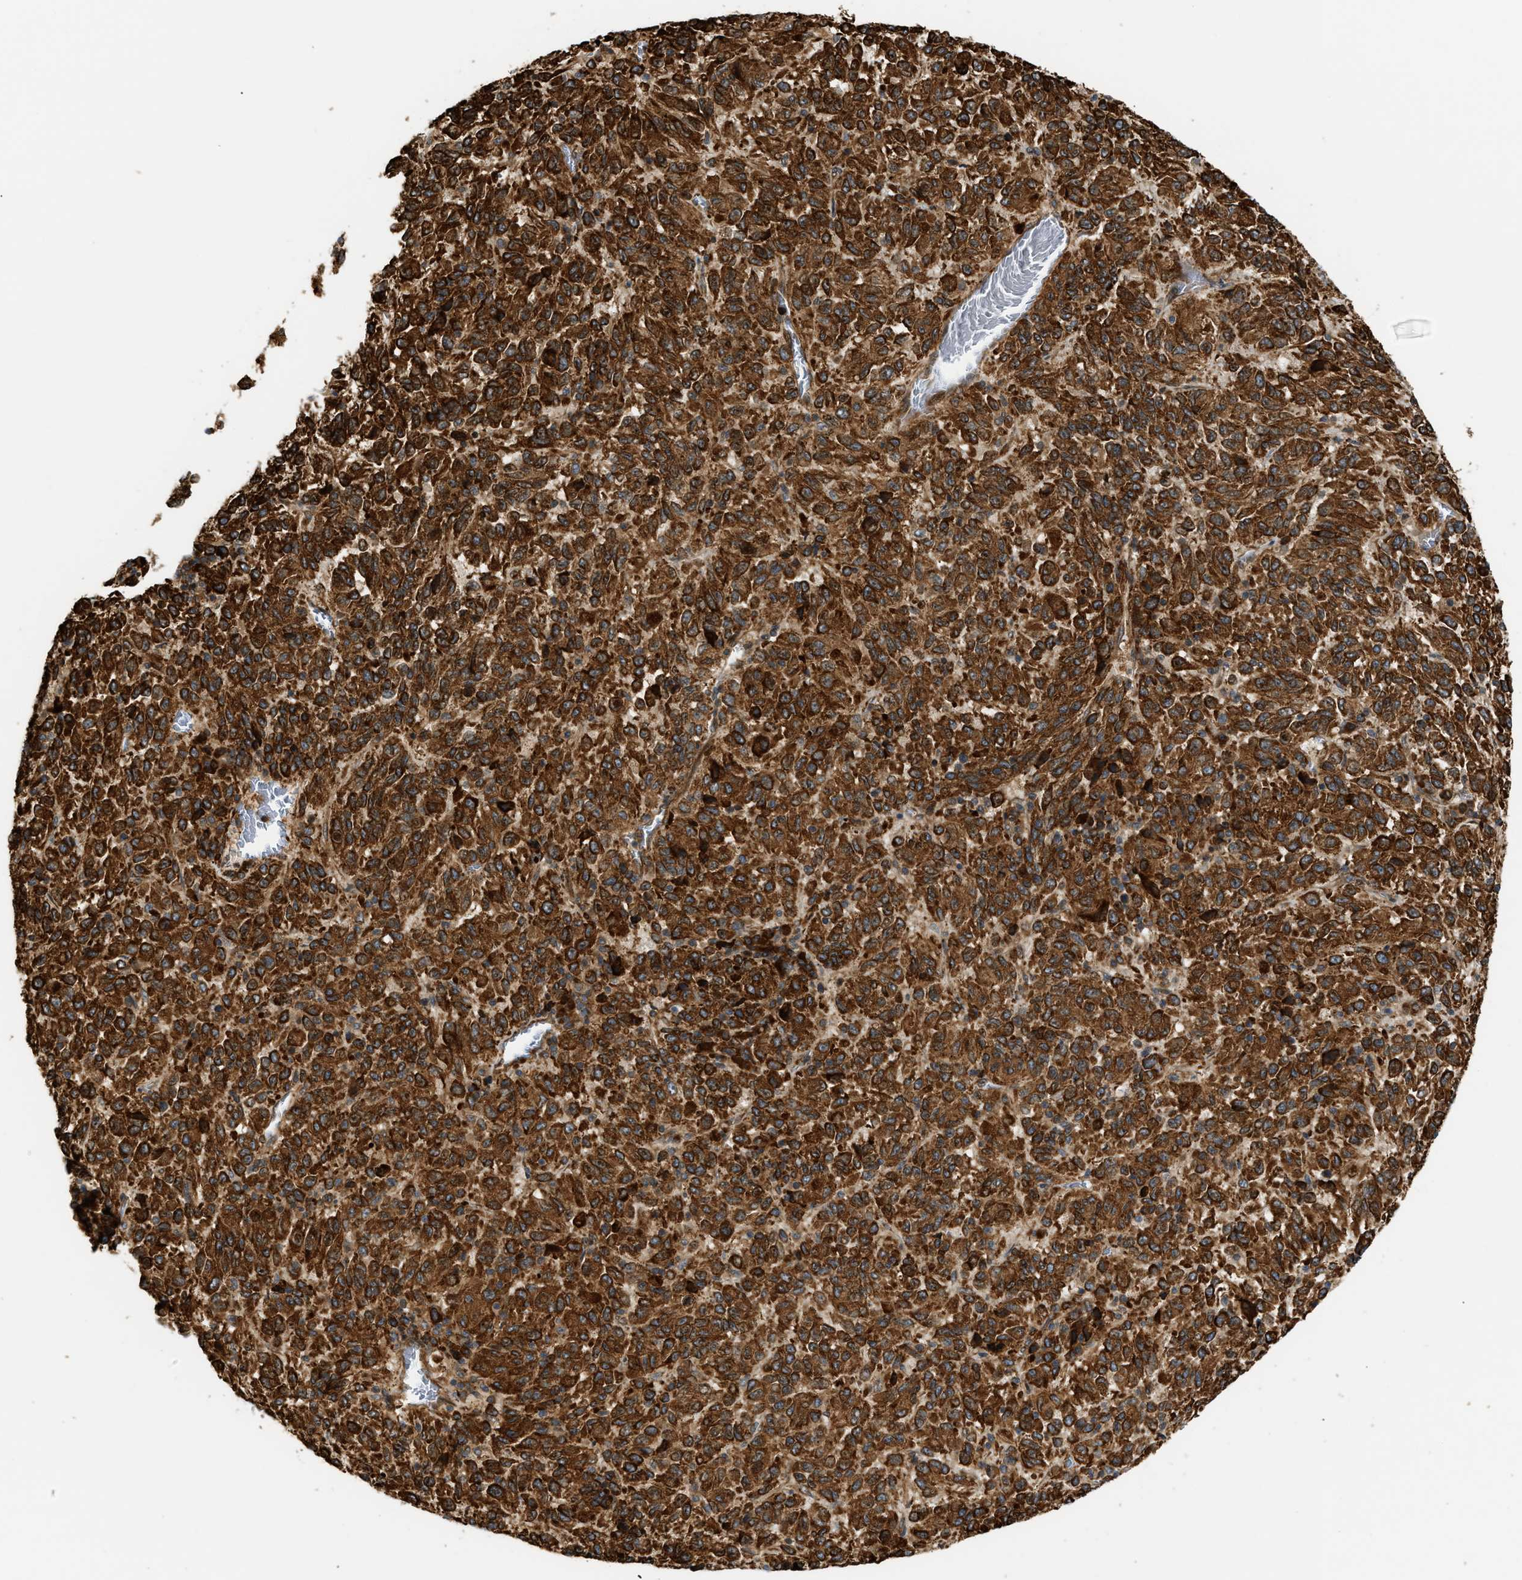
{"staining": {"intensity": "strong", "quantity": ">75%", "location": "cytoplasmic/membranous"}, "tissue": "melanoma", "cell_type": "Tumor cells", "image_type": "cancer", "snomed": [{"axis": "morphology", "description": "Malignant melanoma, Metastatic site"}, {"axis": "topography", "description": "Lung"}], "caption": "Immunohistochemical staining of human malignant melanoma (metastatic site) exhibits strong cytoplasmic/membranous protein expression in approximately >75% of tumor cells.", "gene": "PLCG2", "patient": {"sex": "male", "age": 64}}